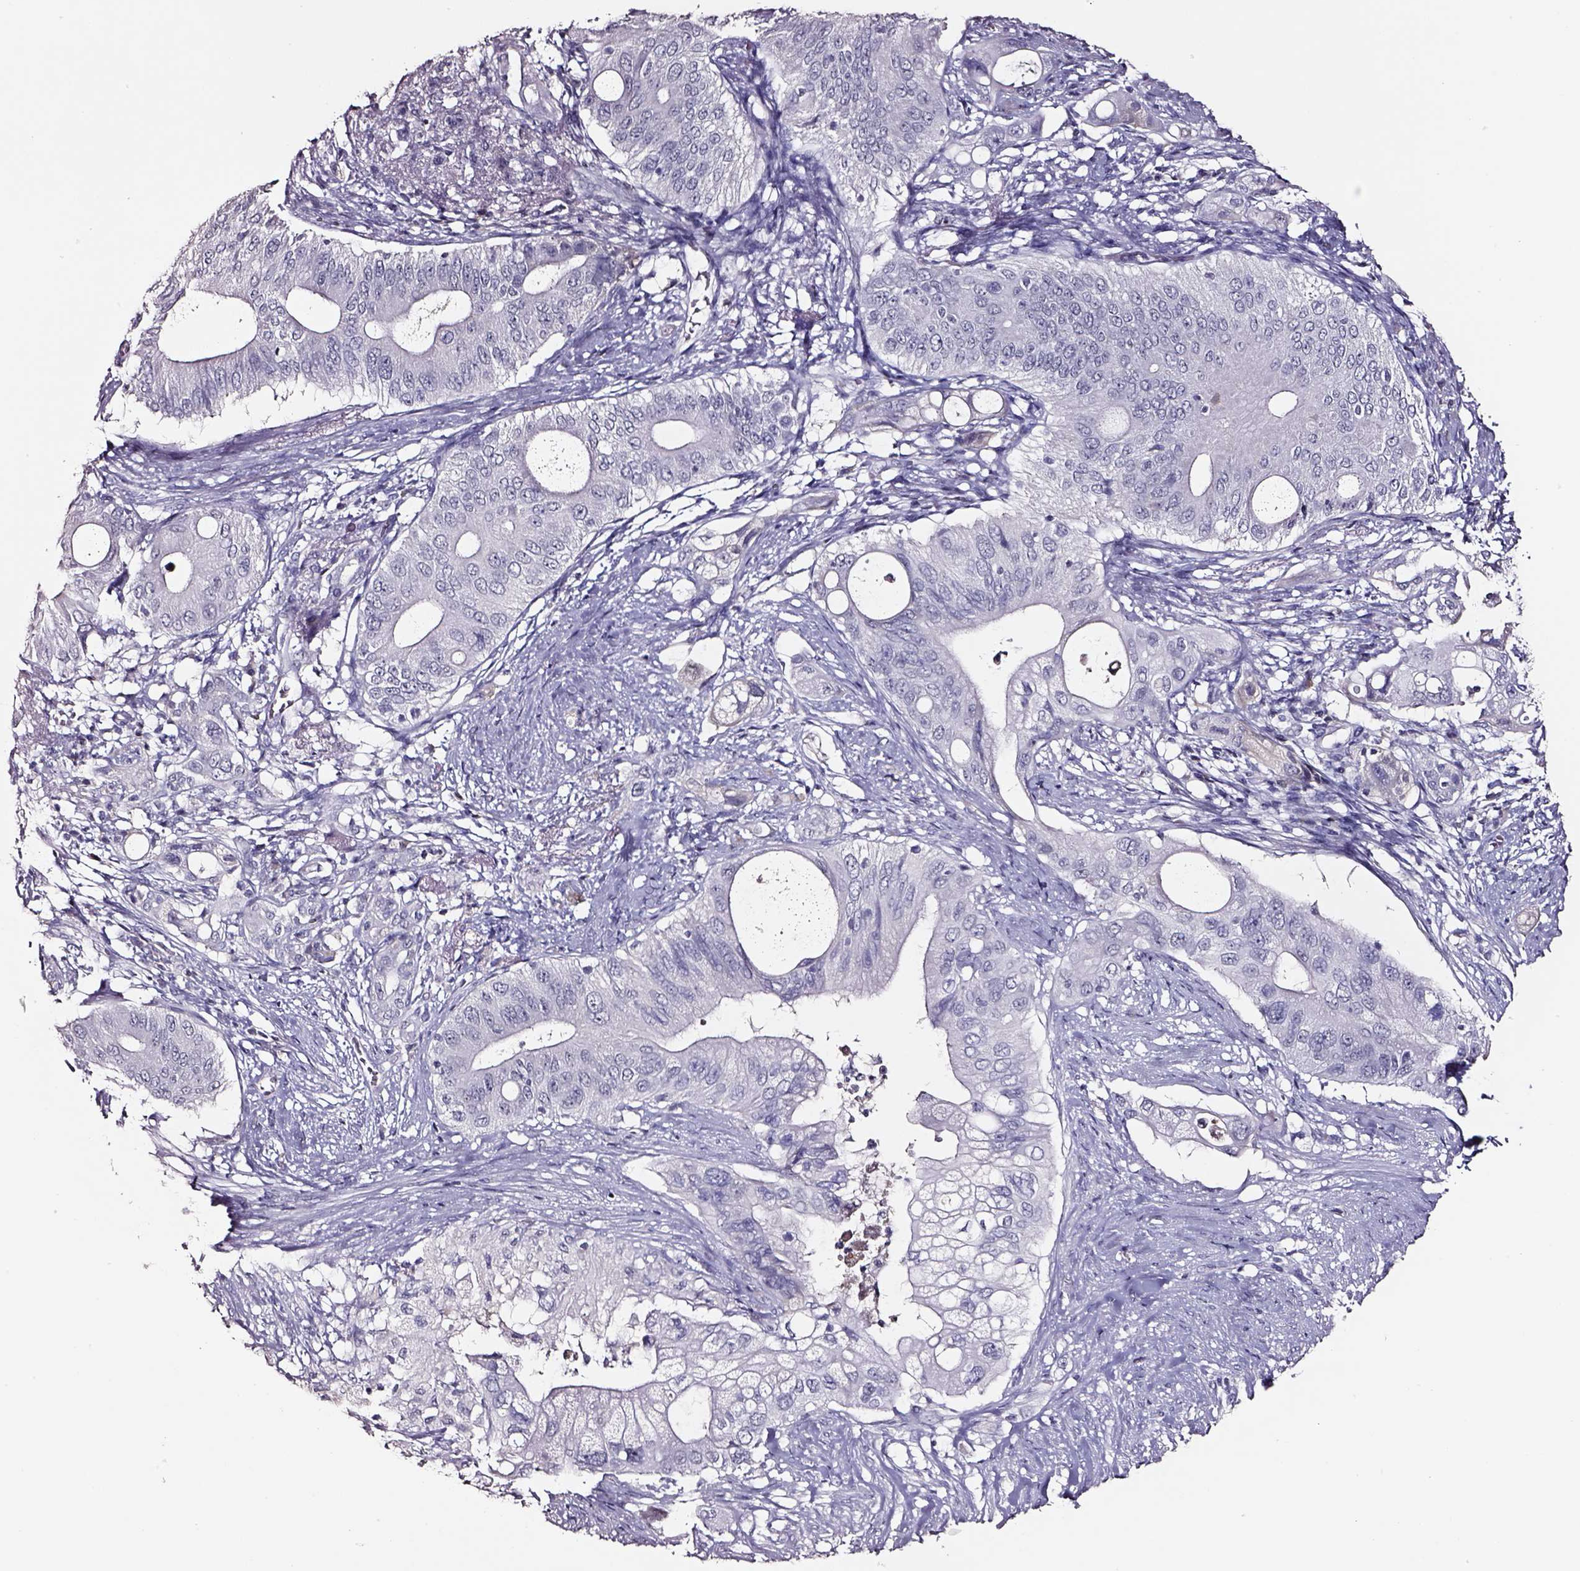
{"staining": {"intensity": "negative", "quantity": "none", "location": "none"}, "tissue": "pancreatic cancer", "cell_type": "Tumor cells", "image_type": "cancer", "snomed": [{"axis": "morphology", "description": "Adenocarcinoma, NOS"}, {"axis": "topography", "description": "Pancreas"}], "caption": "This micrograph is of pancreatic adenocarcinoma stained with immunohistochemistry to label a protein in brown with the nuclei are counter-stained blue. There is no expression in tumor cells.", "gene": "SMIM17", "patient": {"sex": "female", "age": 72}}